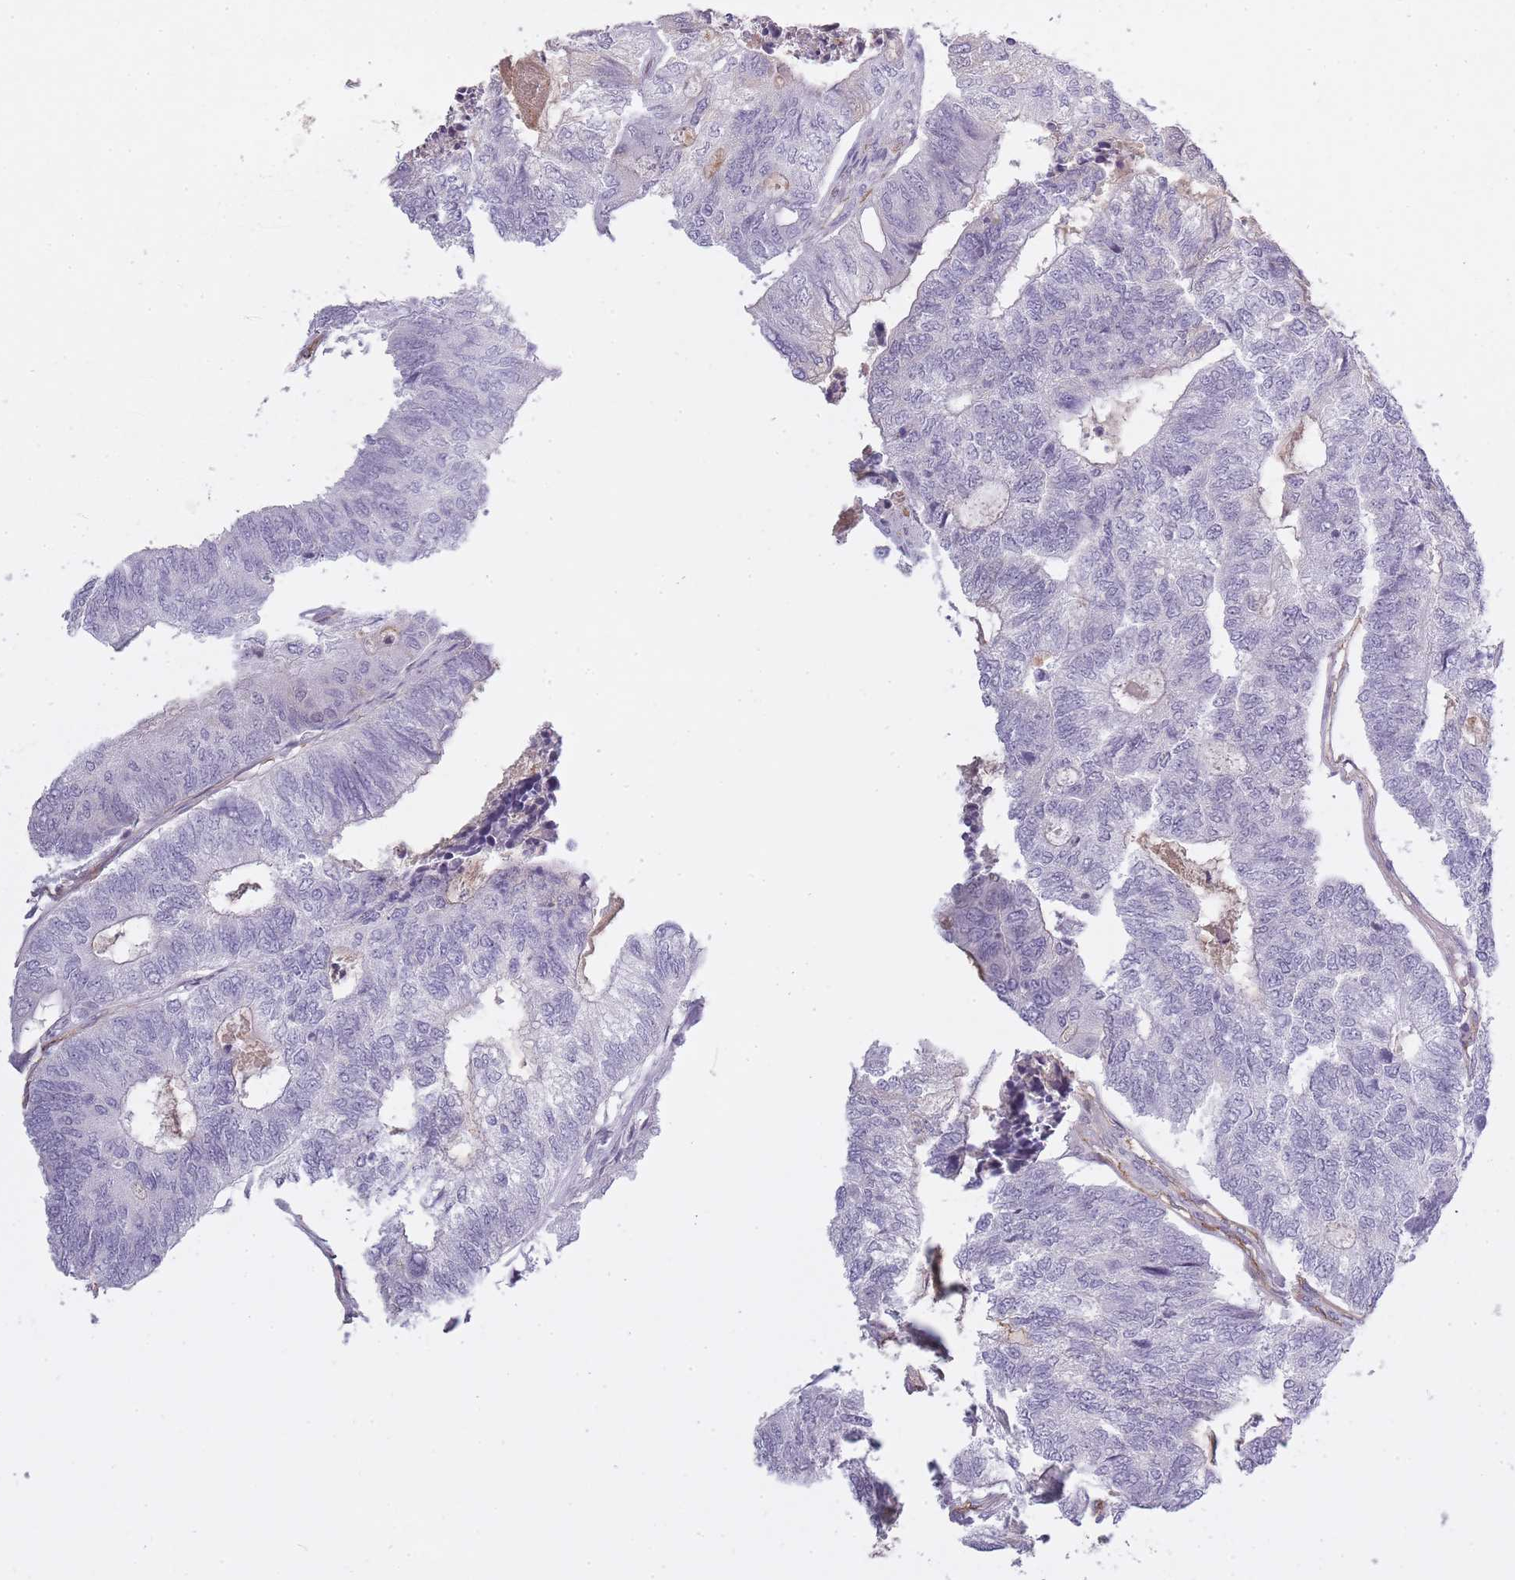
{"staining": {"intensity": "negative", "quantity": "none", "location": "none"}, "tissue": "colorectal cancer", "cell_type": "Tumor cells", "image_type": "cancer", "snomed": [{"axis": "morphology", "description": "Adenocarcinoma, NOS"}, {"axis": "topography", "description": "Colon"}], "caption": "This histopathology image is of adenocarcinoma (colorectal) stained with immunohistochemistry (IHC) to label a protein in brown with the nuclei are counter-stained blue. There is no positivity in tumor cells.", "gene": "SLC8A2", "patient": {"sex": "female", "age": 67}}